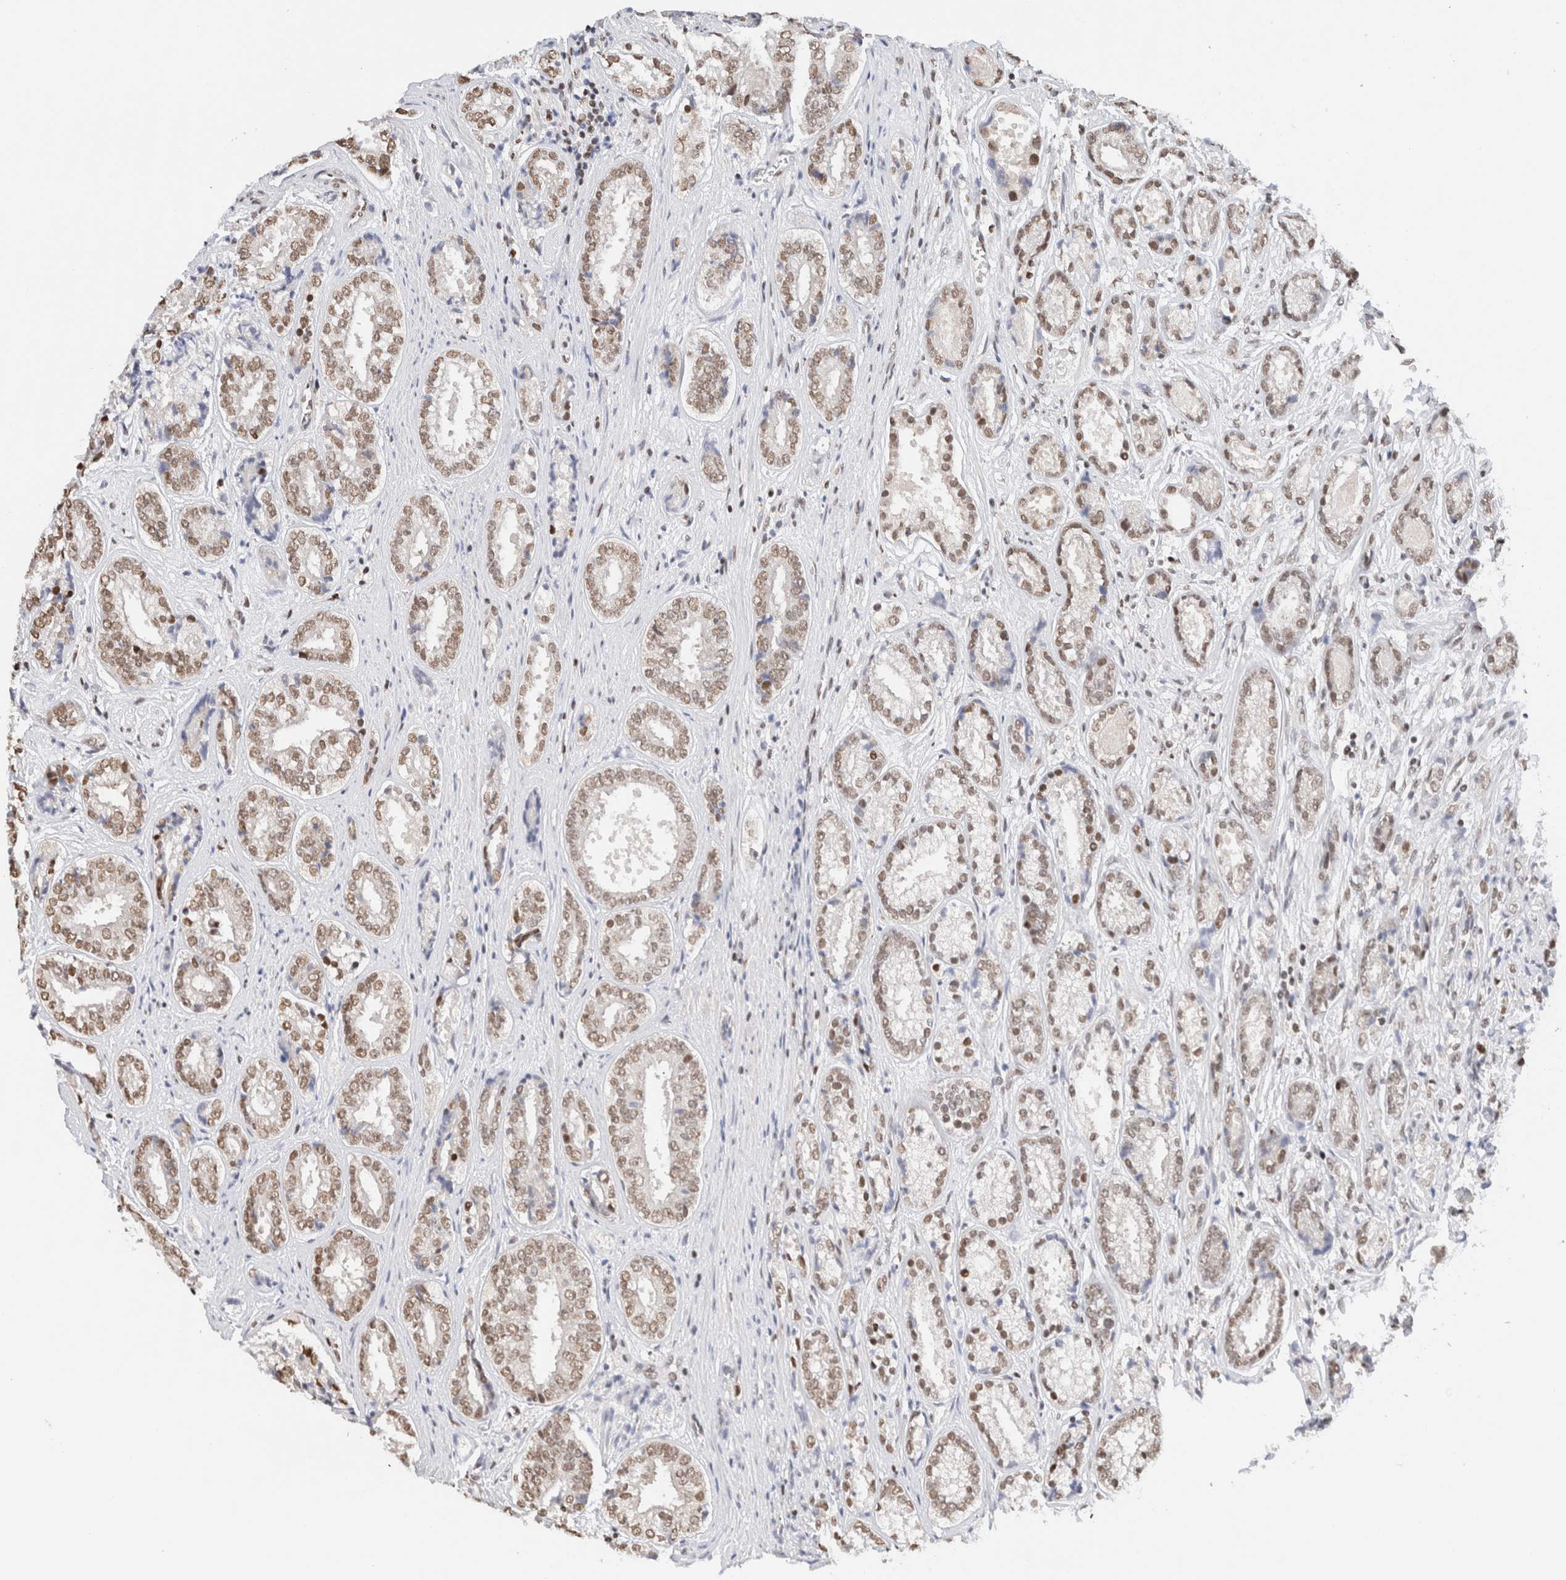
{"staining": {"intensity": "moderate", "quantity": ">75%", "location": "nuclear"}, "tissue": "prostate cancer", "cell_type": "Tumor cells", "image_type": "cancer", "snomed": [{"axis": "morphology", "description": "Adenocarcinoma, High grade"}, {"axis": "topography", "description": "Prostate"}], "caption": "IHC (DAB (3,3'-diaminobenzidine)) staining of prostate cancer shows moderate nuclear protein positivity in about >75% of tumor cells.", "gene": "SUPT3H", "patient": {"sex": "male", "age": 61}}